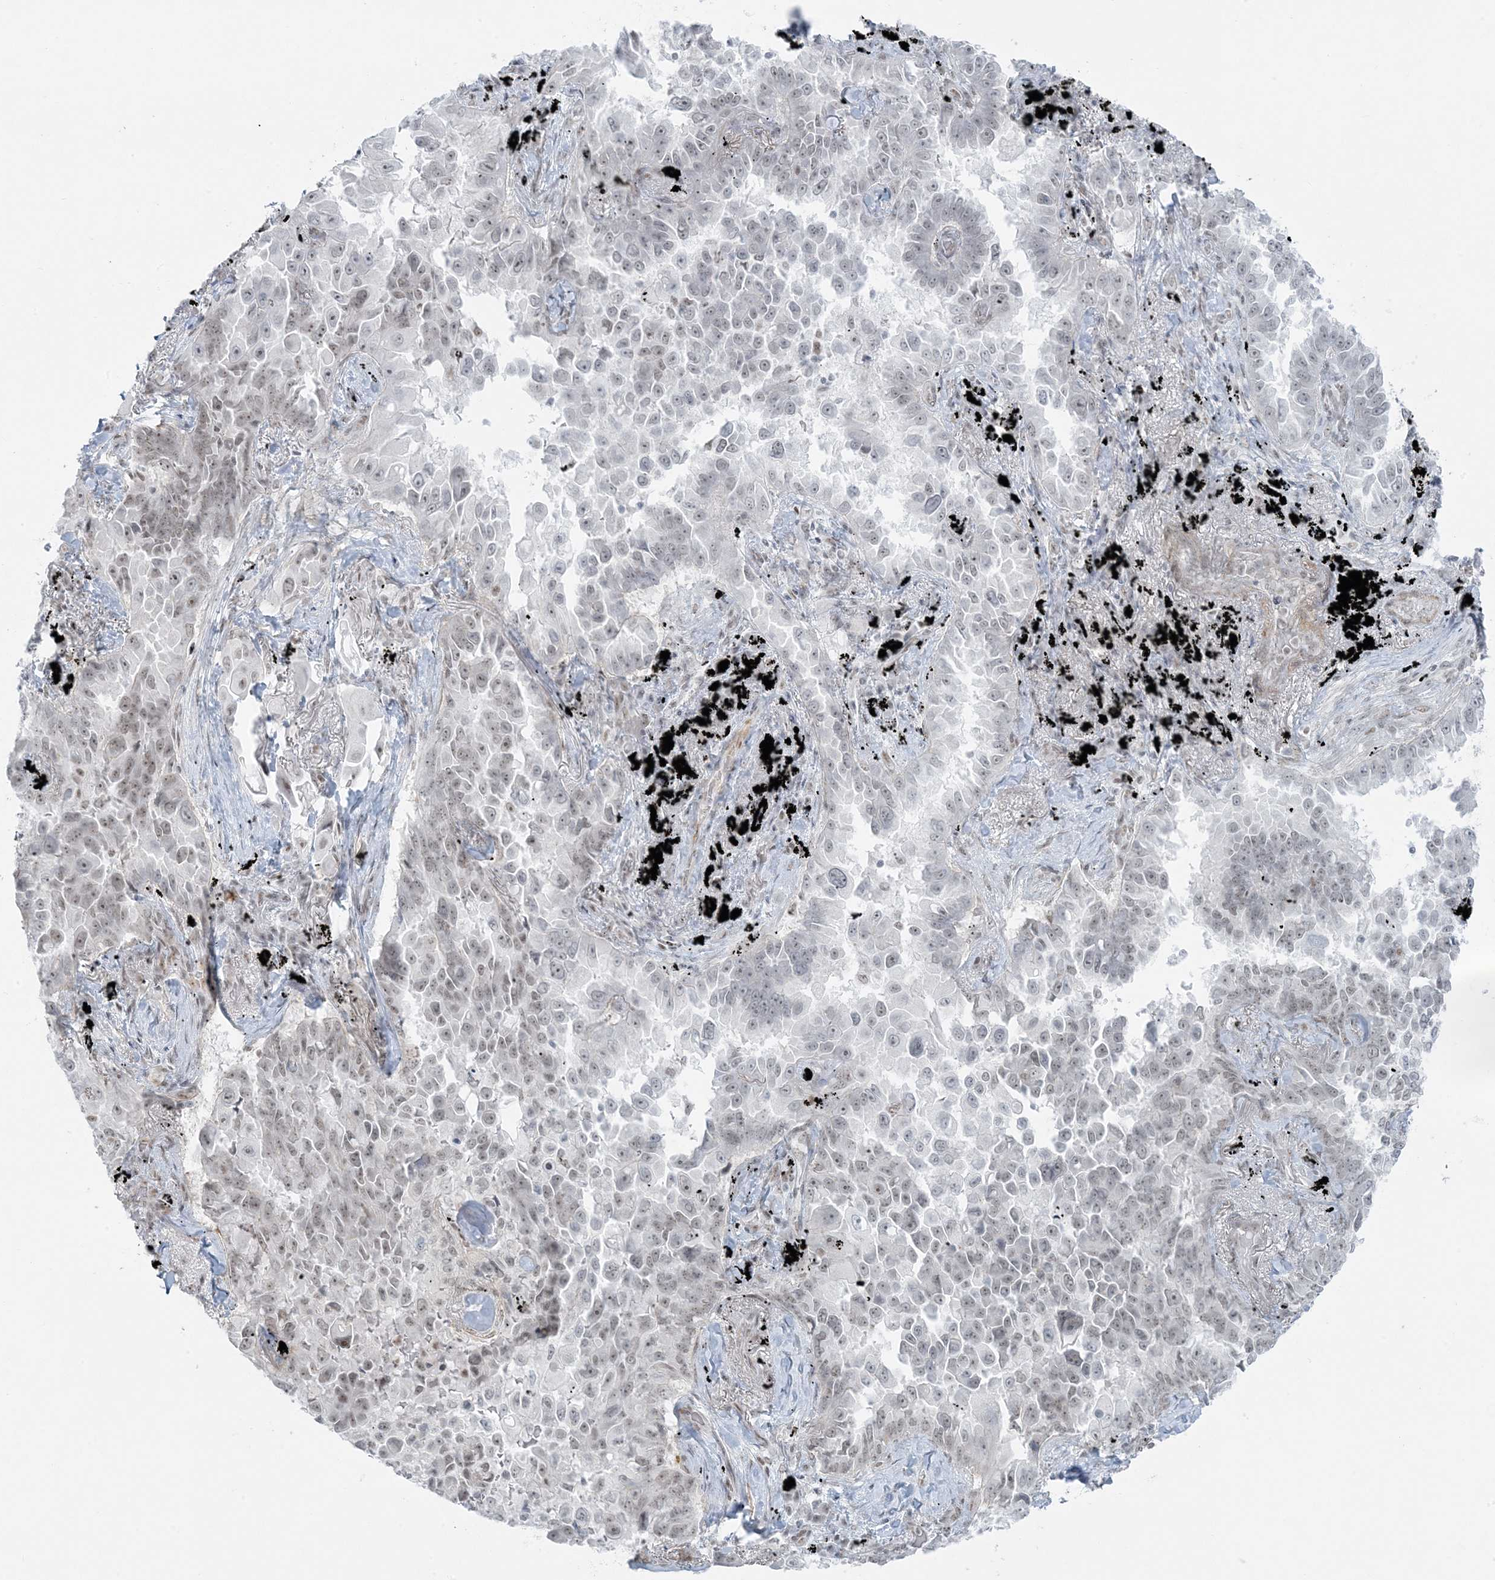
{"staining": {"intensity": "weak", "quantity": "<25%", "location": "nuclear"}, "tissue": "lung cancer", "cell_type": "Tumor cells", "image_type": "cancer", "snomed": [{"axis": "morphology", "description": "Adenocarcinoma, NOS"}, {"axis": "topography", "description": "Lung"}], "caption": "Tumor cells are negative for brown protein staining in lung adenocarcinoma.", "gene": "ZNF787", "patient": {"sex": "female", "age": 67}}